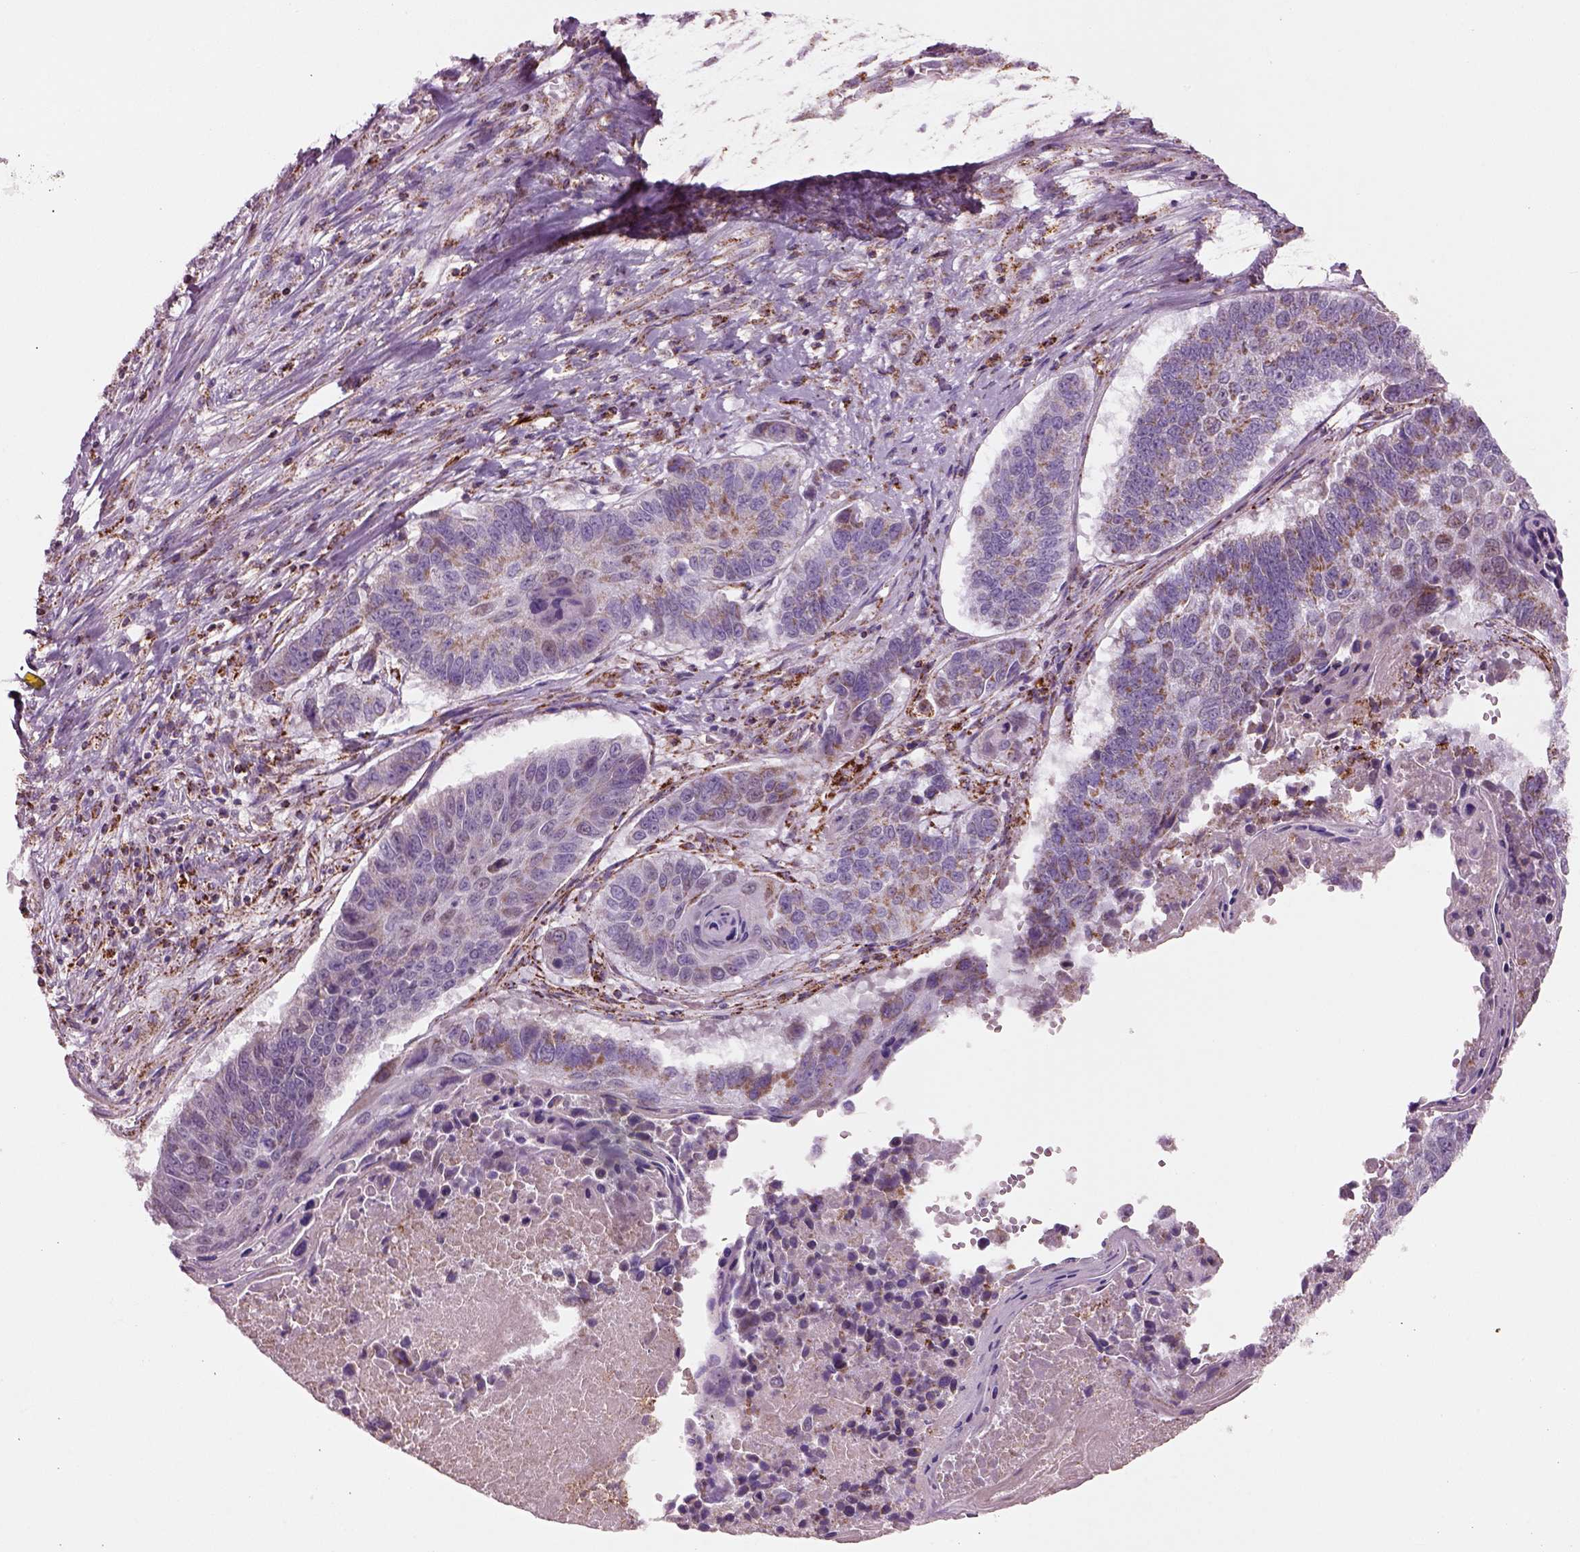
{"staining": {"intensity": "moderate", "quantity": ">75%", "location": "cytoplasmic/membranous"}, "tissue": "lung cancer", "cell_type": "Tumor cells", "image_type": "cancer", "snomed": [{"axis": "morphology", "description": "Squamous cell carcinoma, NOS"}, {"axis": "topography", "description": "Lung"}], "caption": "Lung squamous cell carcinoma stained with a brown dye reveals moderate cytoplasmic/membranous positive staining in about >75% of tumor cells.", "gene": "SLC25A24", "patient": {"sex": "male", "age": 73}}